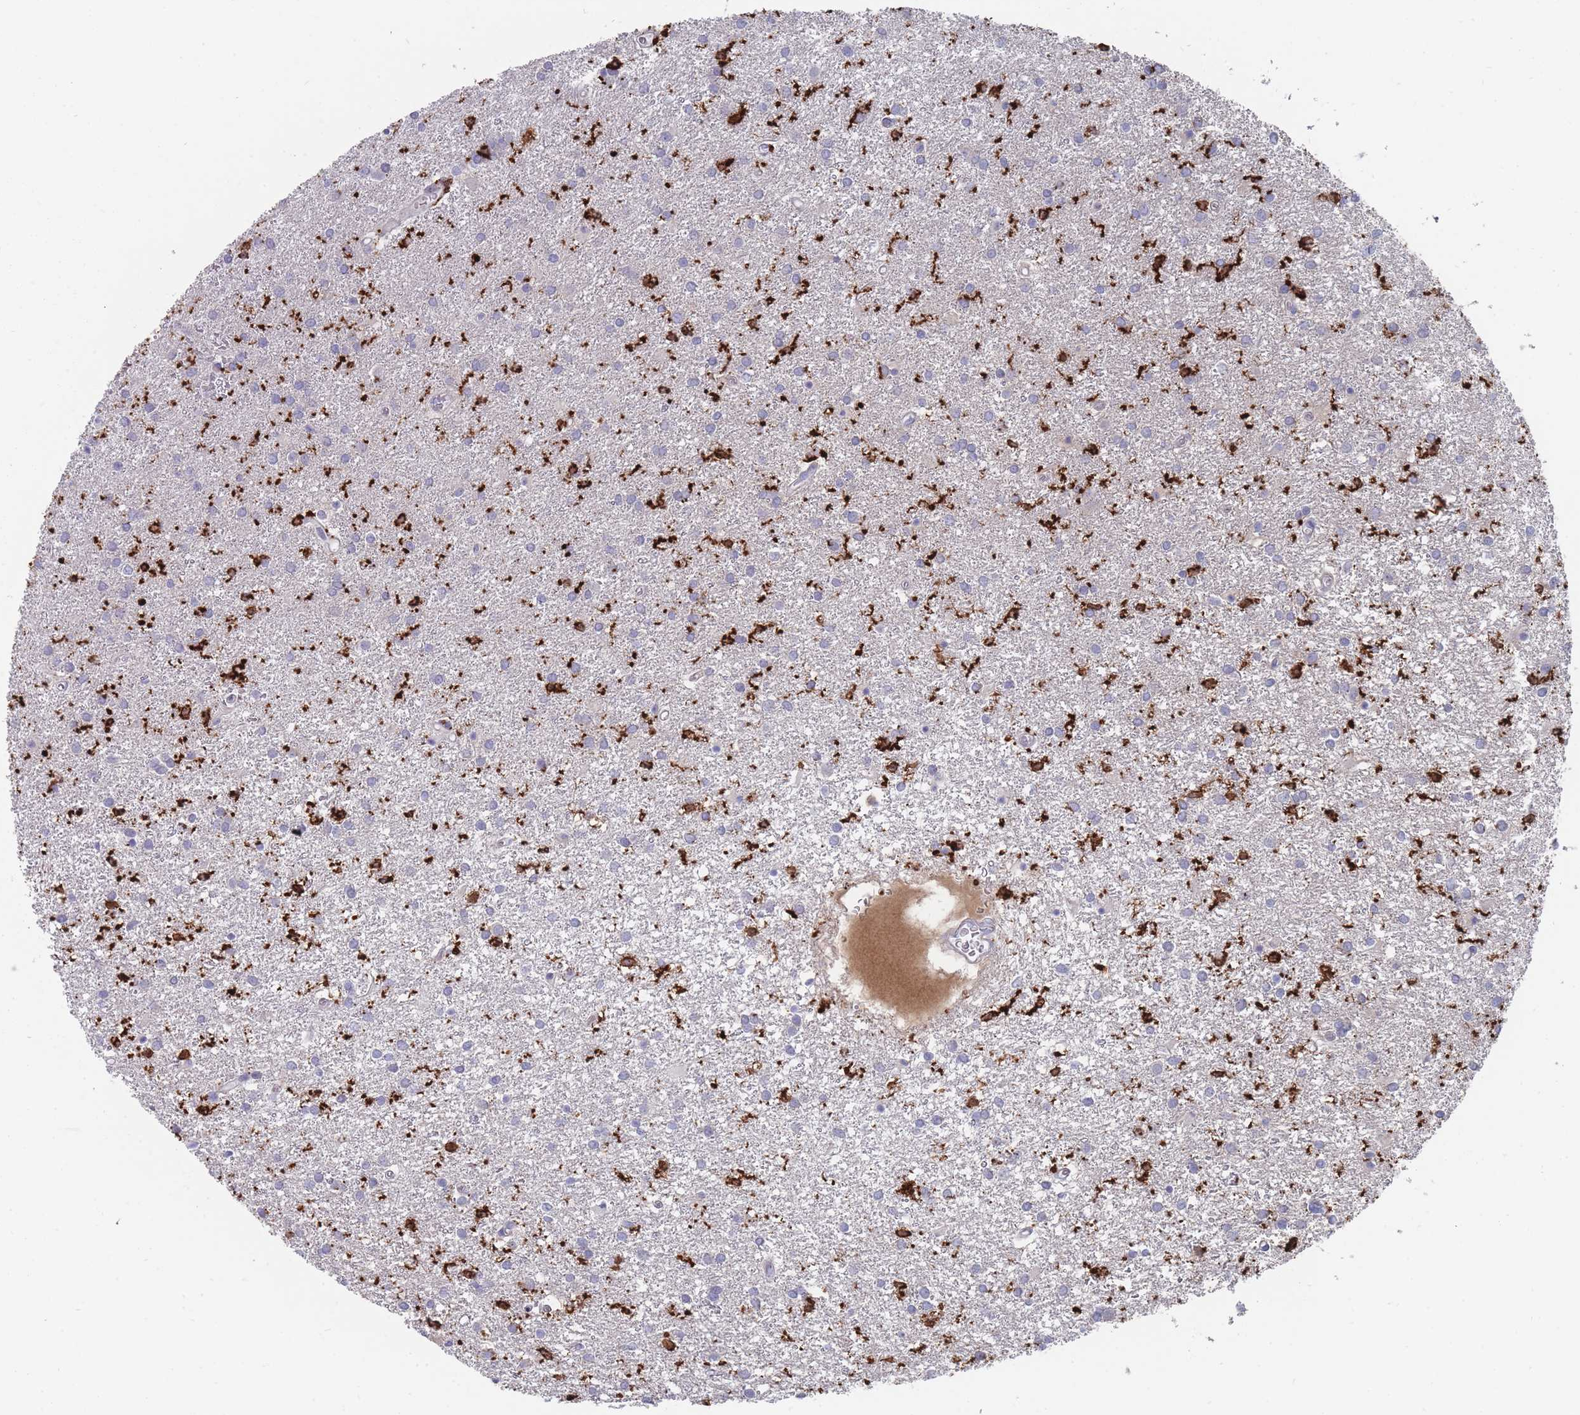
{"staining": {"intensity": "negative", "quantity": "none", "location": "none"}, "tissue": "glioma", "cell_type": "Tumor cells", "image_type": "cancer", "snomed": [{"axis": "morphology", "description": "Glioma, malignant, High grade"}, {"axis": "topography", "description": "Brain"}], "caption": "Immunohistochemical staining of human high-grade glioma (malignant) reveals no significant expression in tumor cells.", "gene": "AIF1", "patient": {"sex": "female", "age": 50}}